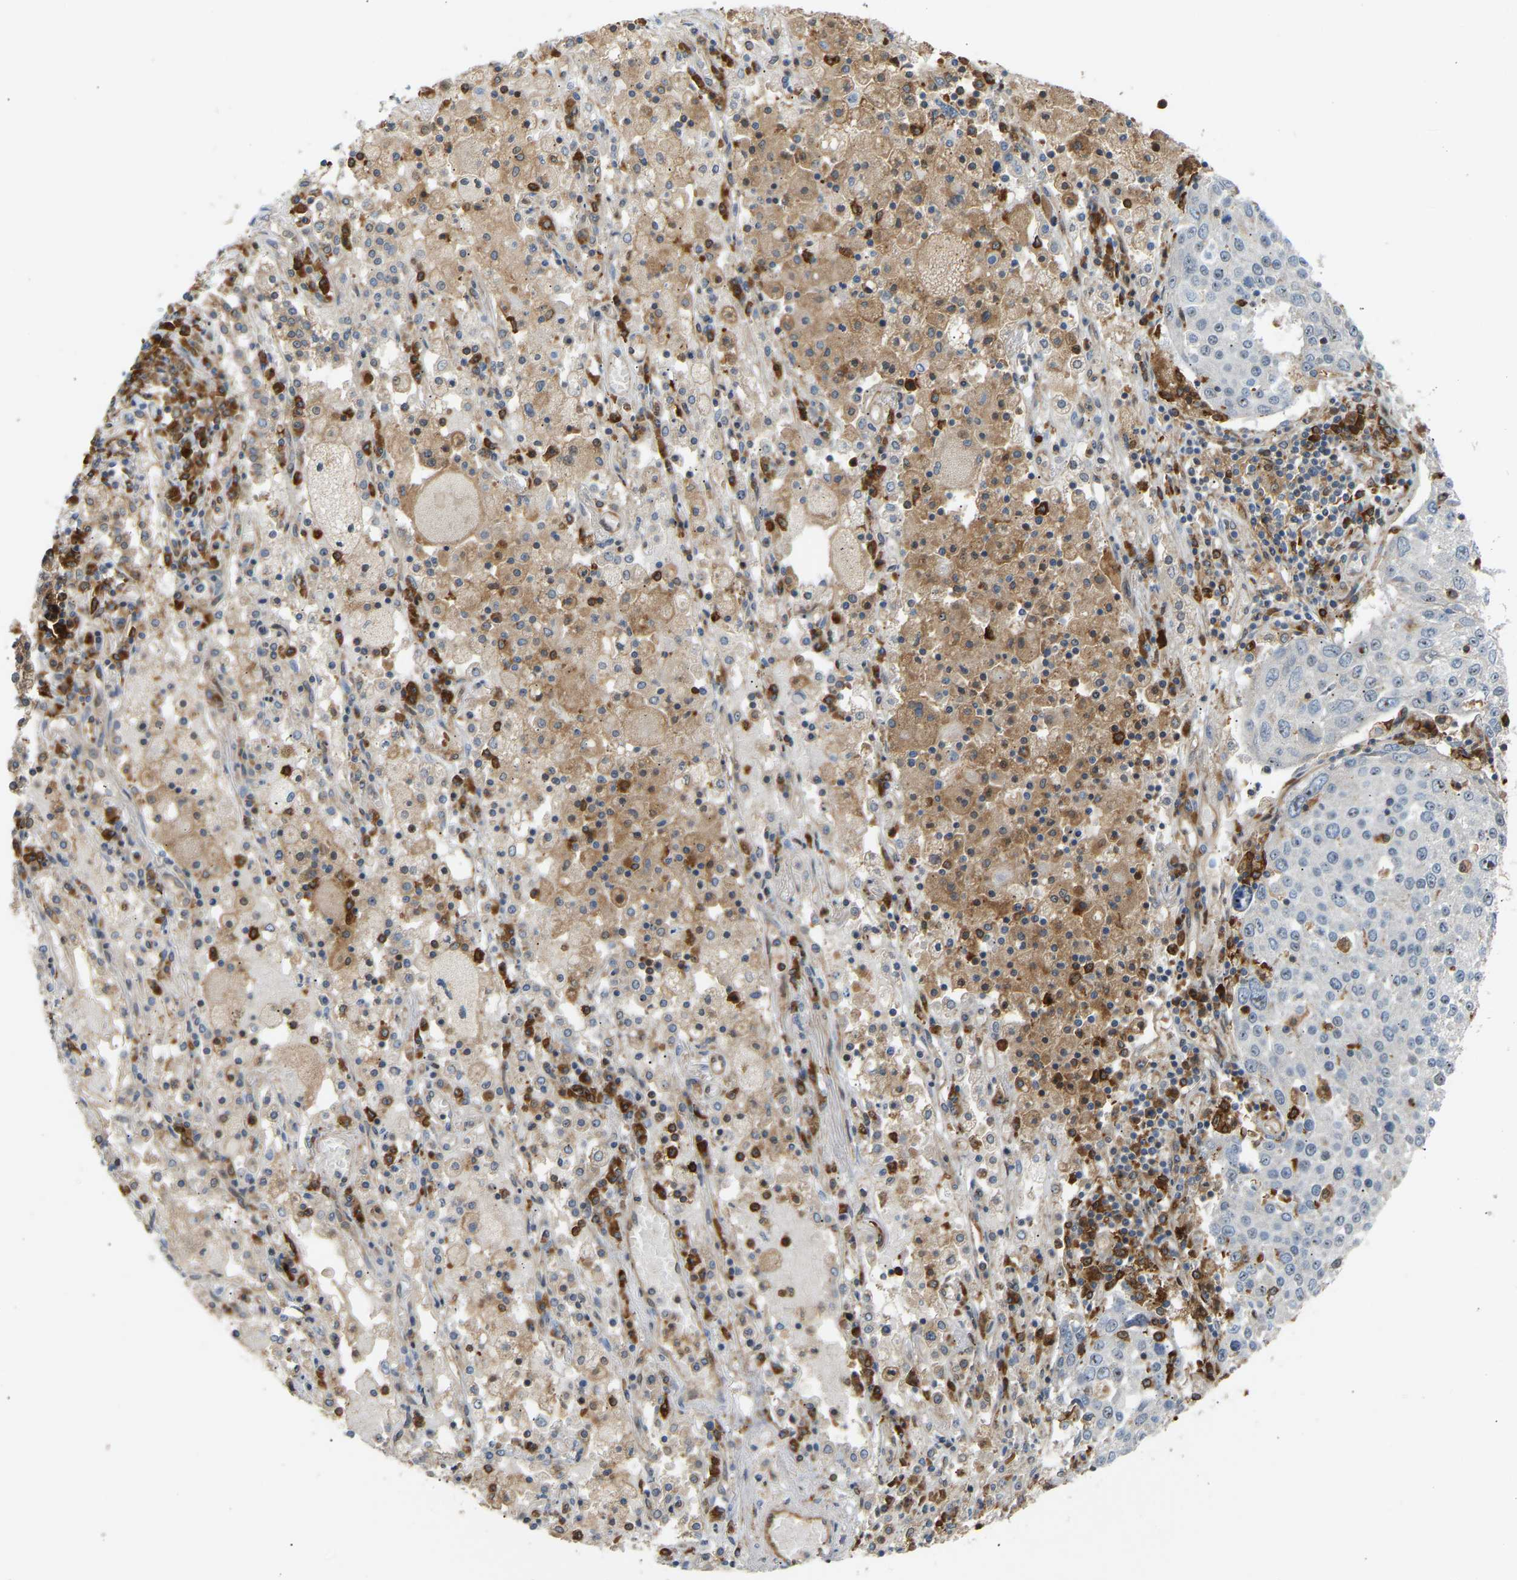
{"staining": {"intensity": "negative", "quantity": "none", "location": "none"}, "tissue": "lung cancer", "cell_type": "Tumor cells", "image_type": "cancer", "snomed": [{"axis": "morphology", "description": "Squamous cell carcinoma, NOS"}, {"axis": "topography", "description": "Lung"}], "caption": "Tumor cells are negative for protein expression in human lung cancer (squamous cell carcinoma).", "gene": "PLCG2", "patient": {"sex": "male", "age": 65}}